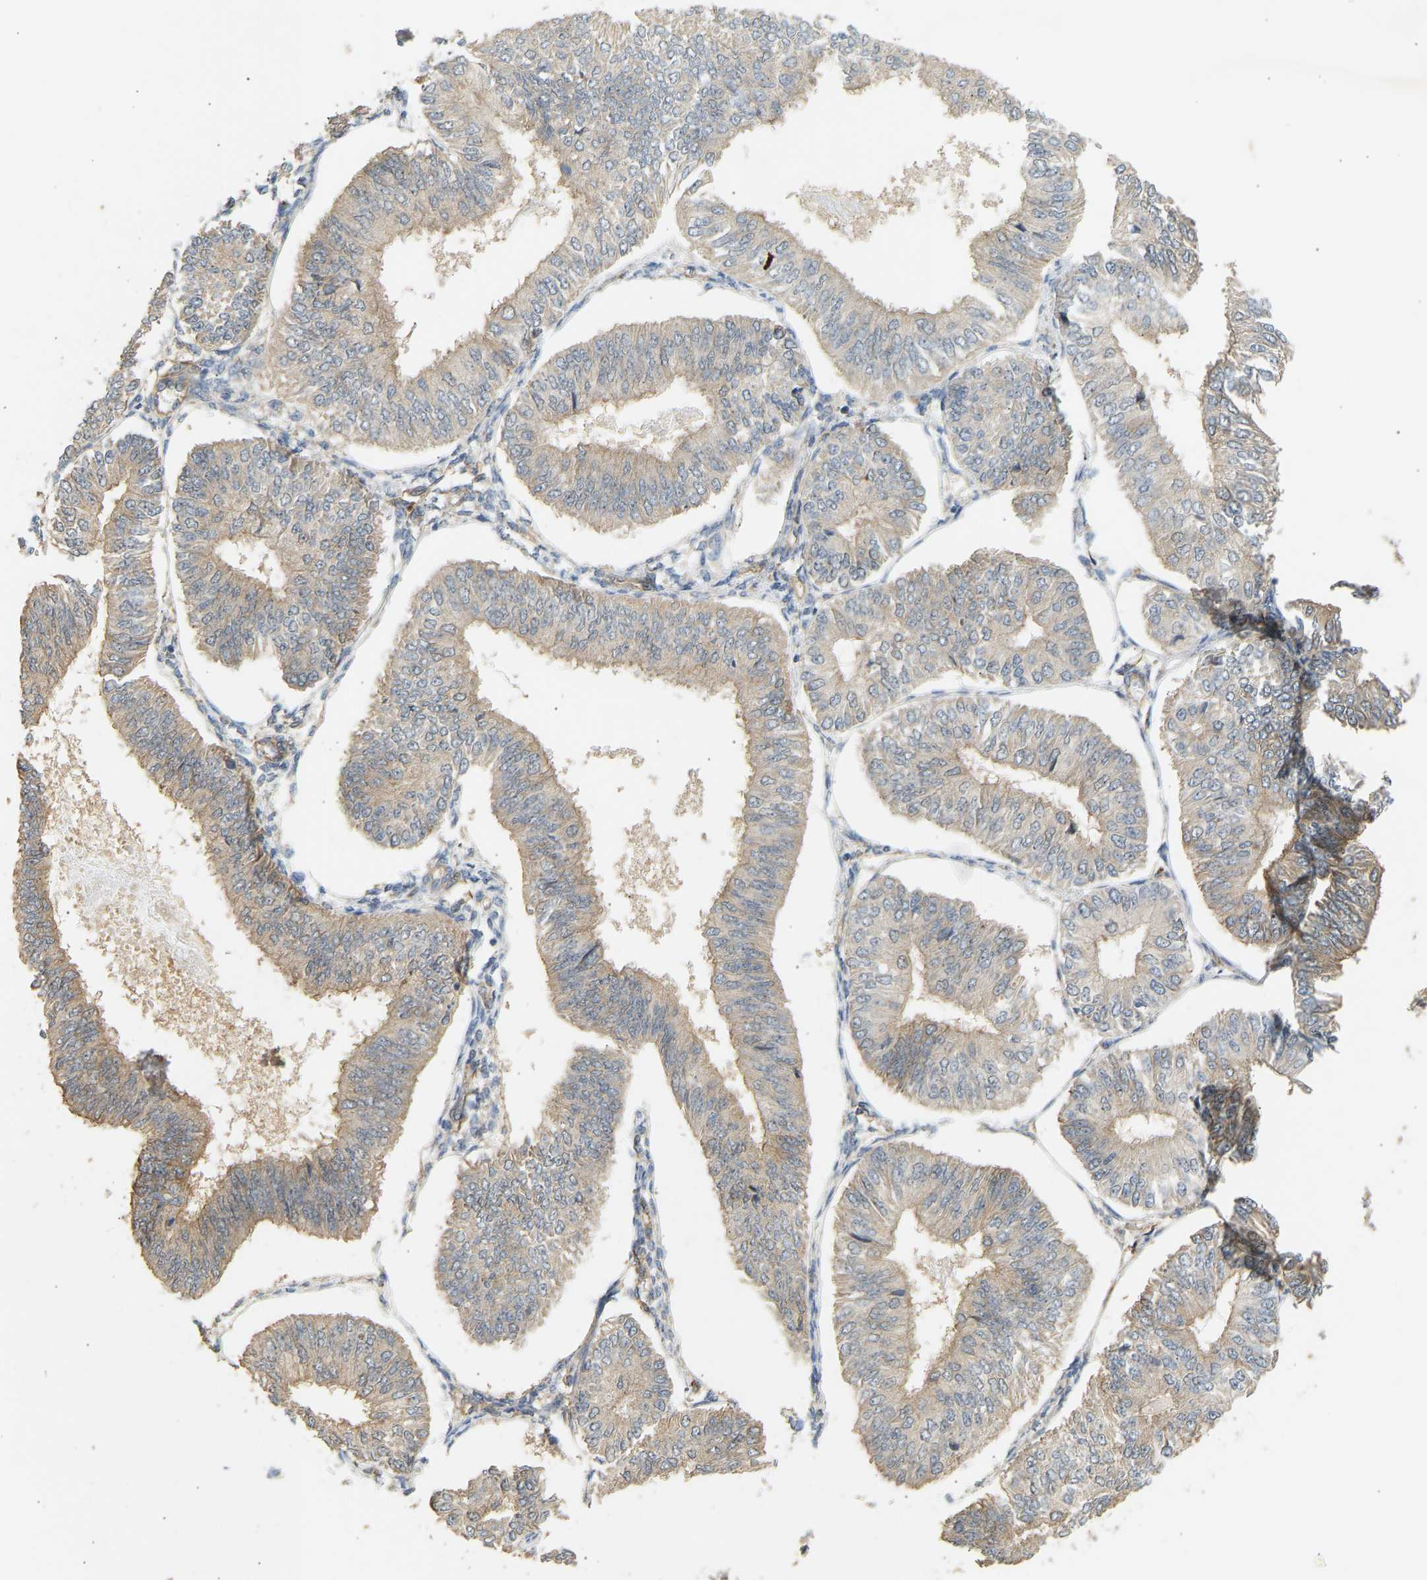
{"staining": {"intensity": "weak", "quantity": "<25%", "location": "cytoplasmic/membranous"}, "tissue": "endometrial cancer", "cell_type": "Tumor cells", "image_type": "cancer", "snomed": [{"axis": "morphology", "description": "Adenocarcinoma, NOS"}, {"axis": "topography", "description": "Endometrium"}], "caption": "The micrograph displays no significant positivity in tumor cells of adenocarcinoma (endometrial). (DAB immunohistochemistry visualized using brightfield microscopy, high magnification).", "gene": "RGL1", "patient": {"sex": "female", "age": 58}}